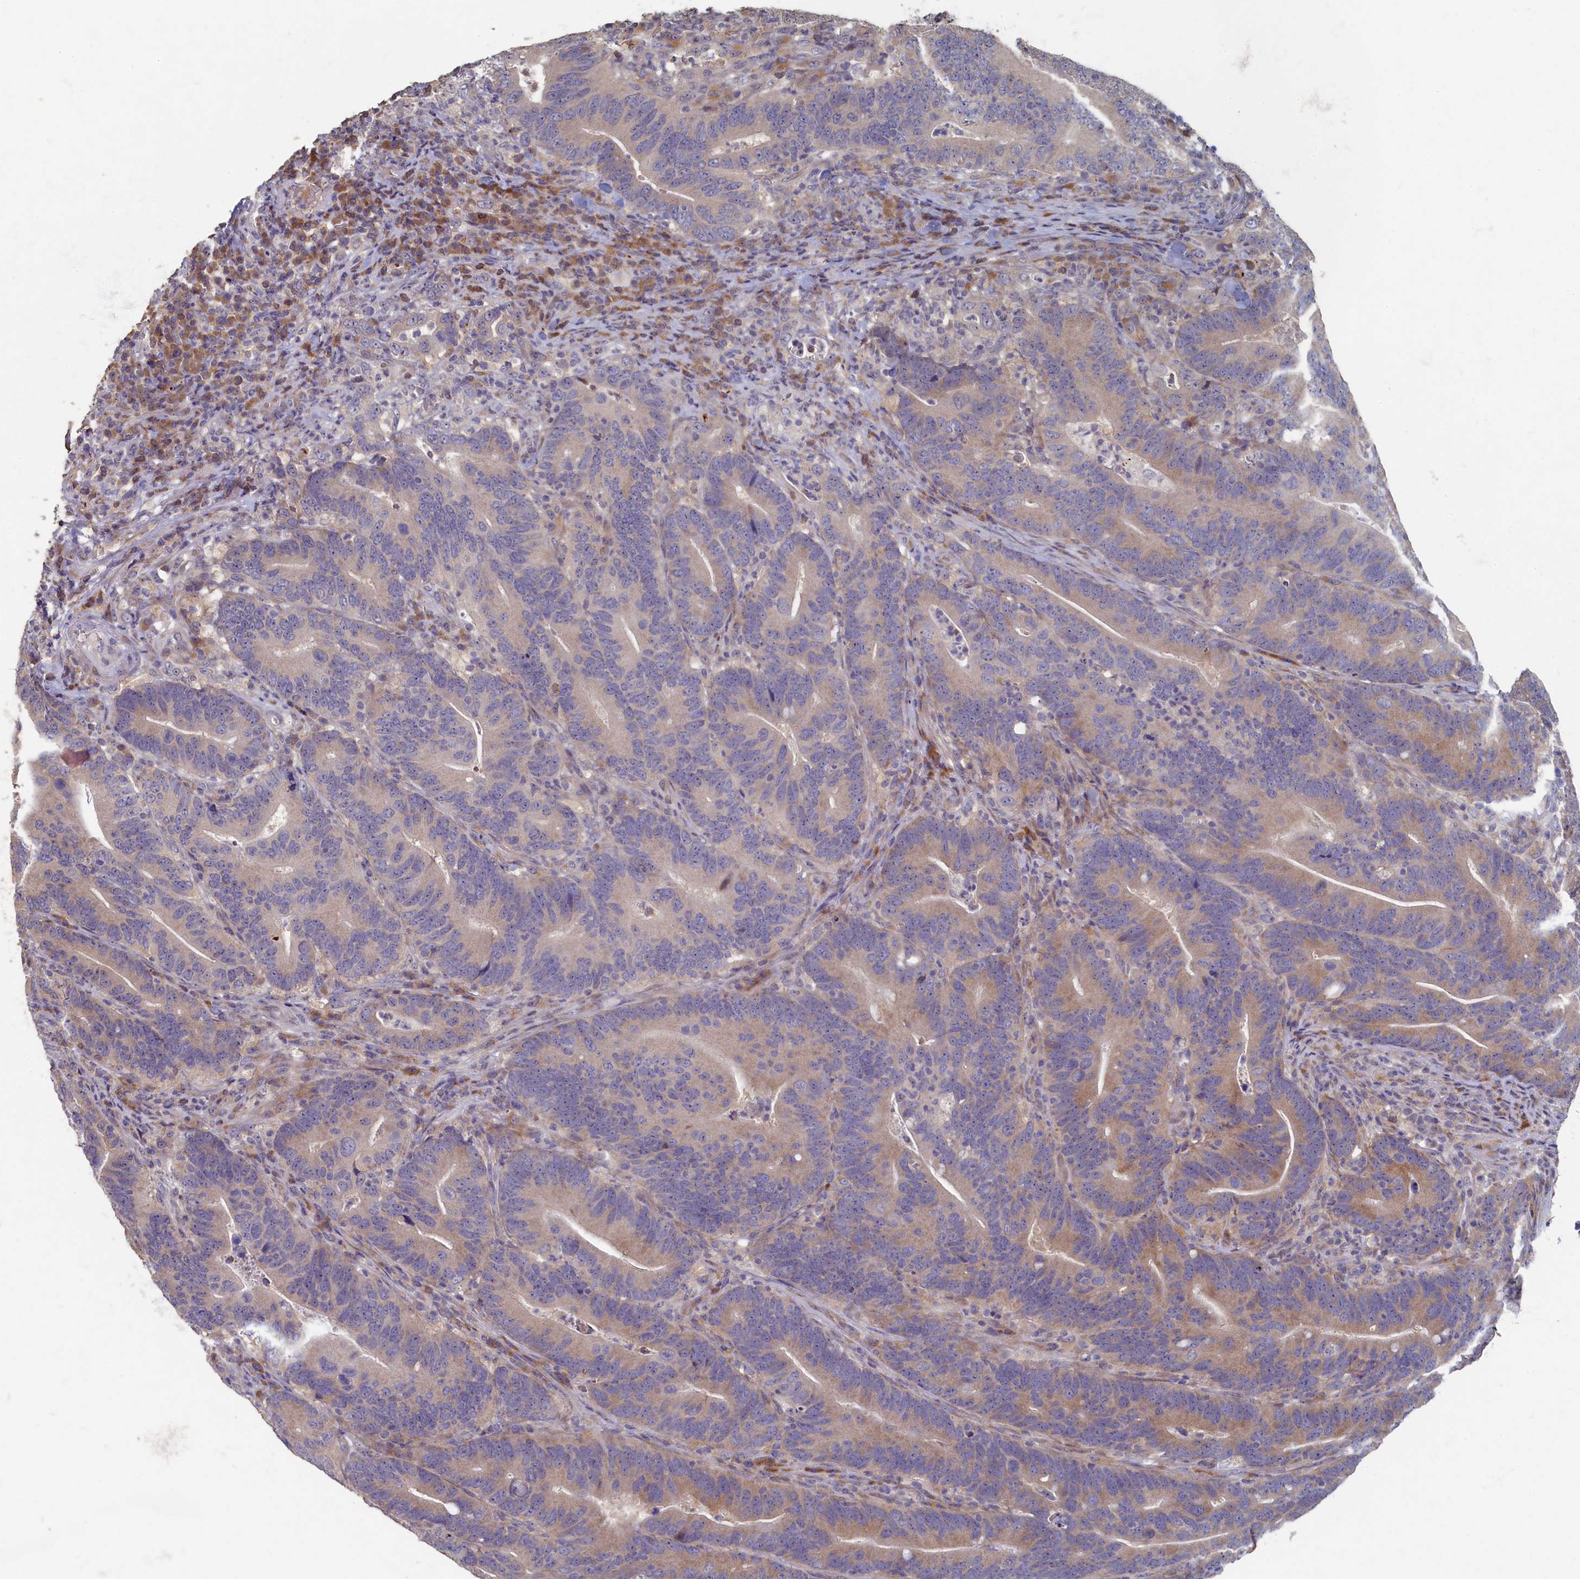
{"staining": {"intensity": "weak", "quantity": "25%-75%", "location": "cytoplasmic/membranous"}, "tissue": "colorectal cancer", "cell_type": "Tumor cells", "image_type": "cancer", "snomed": [{"axis": "morphology", "description": "Adenocarcinoma, NOS"}, {"axis": "topography", "description": "Colon"}], "caption": "Protein staining of colorectal adenocarcinoma tissue displays weak cytoplasmic/membranous expression in approximately 25%-75% of tumor cells. The staining was performed using DAB to visualize the protein expression in brown, while the nuclei were stained in blue with hematoxylin (Magnification: 20x).", "gene": "HUNK", "patient": {"sex": "female", "age": 66}}